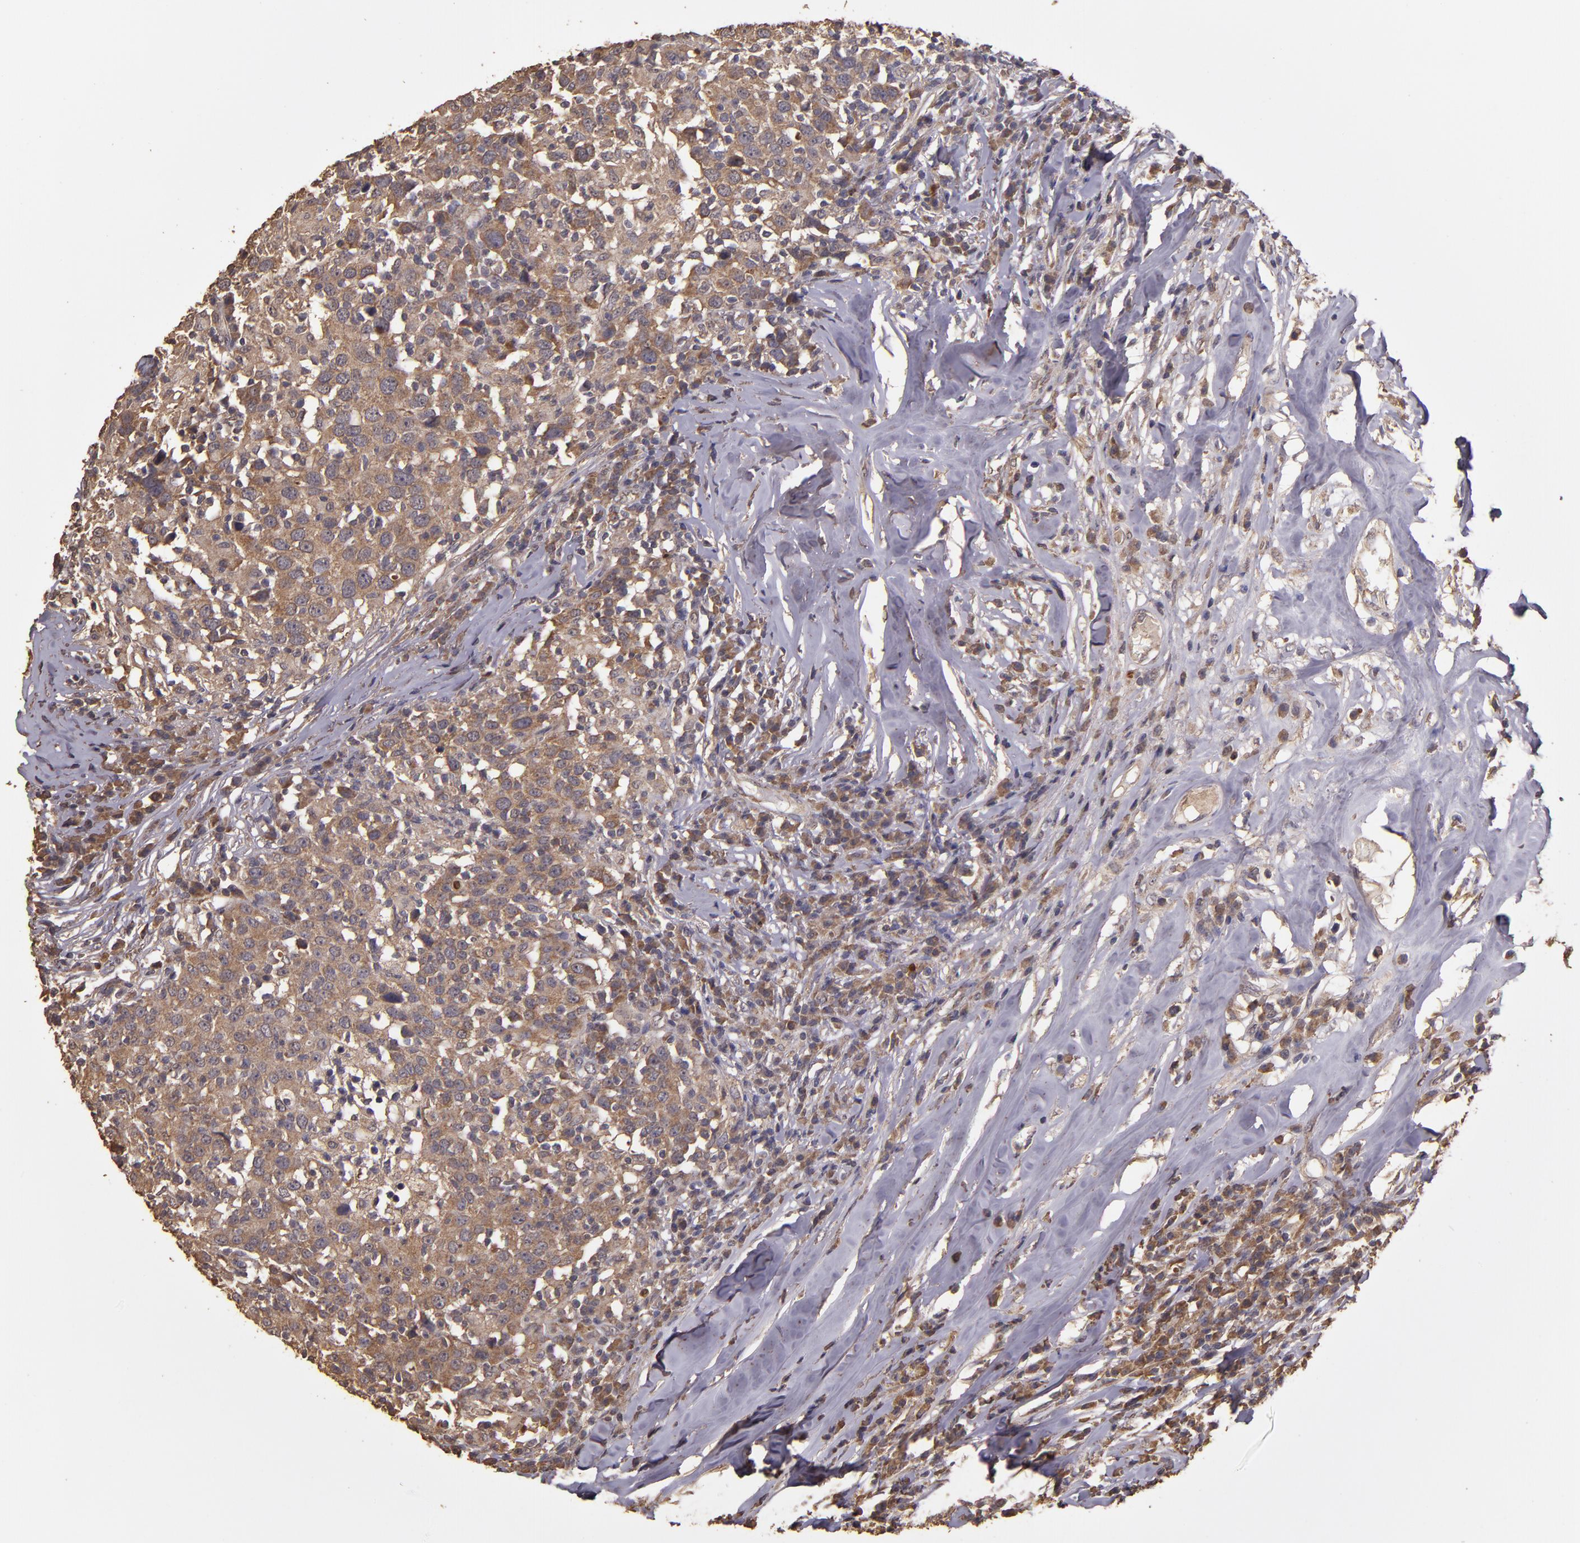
{"staining": {"intensity": "moderate", "quantity": ">75%", "location": "cytoplasmic/membranous"}, "tissue": "head and neck cancer", "cell_type": "Tumor cells", "image_type": "cancer", "snomed": [{"axis": "morphology", "description": "Adenocarcinoma, NOS"}, {"axis": "topography", "description": "Salivary gland"}, {"axis": "topography", "description": "Head-Neck"}], "caption": "DAB (3,3'-diaminobenzidine) immunohistochemical staining of human adenocarcinoma (head and neck) reveals moderate cytoplasmic/membranous protein expression in about >75% of tumor cells.", "gene": "HECTD1", "patient": {"sex": "female", "age": 65}}